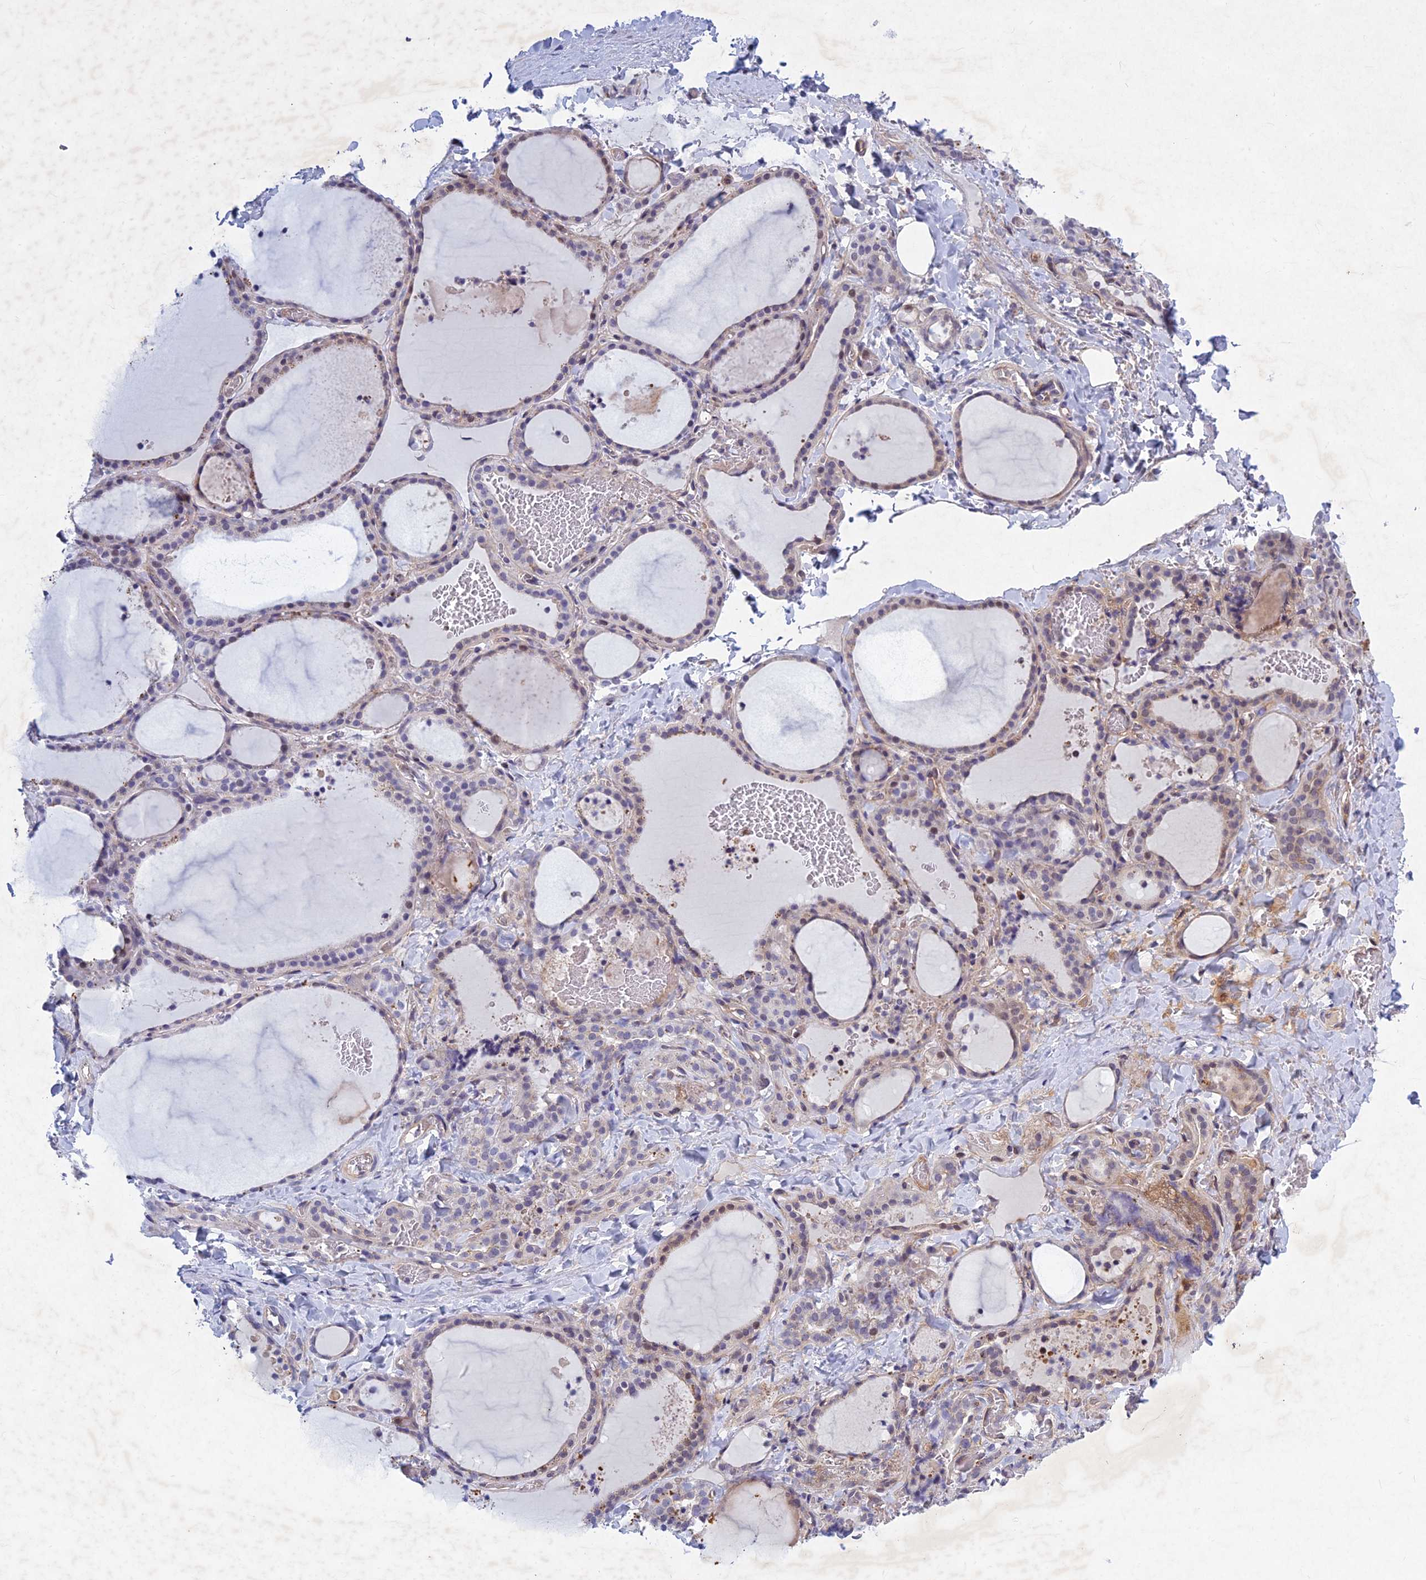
{"staining": {"intensity": "weak", "quantity": "25%-75%", "location": "cytoplasmic/membranous"}, "tissue": "thyroid gland", "cell_type": "Glandular cells", "image_type": "normal", "snomed": [{"axis": "morphology", "description": "Normal tissue, NOS"}, {"axis": "topography", "description": "Thyroid gland"}], "caption": "Thyroid gland stained for a protein (brown) demonstrates weak cytoplasmic/membranous positive expression in about 25%-75% of glandular cells.", "gene": "PTHLH", "patient": {"sex": "female", "age": 22}}